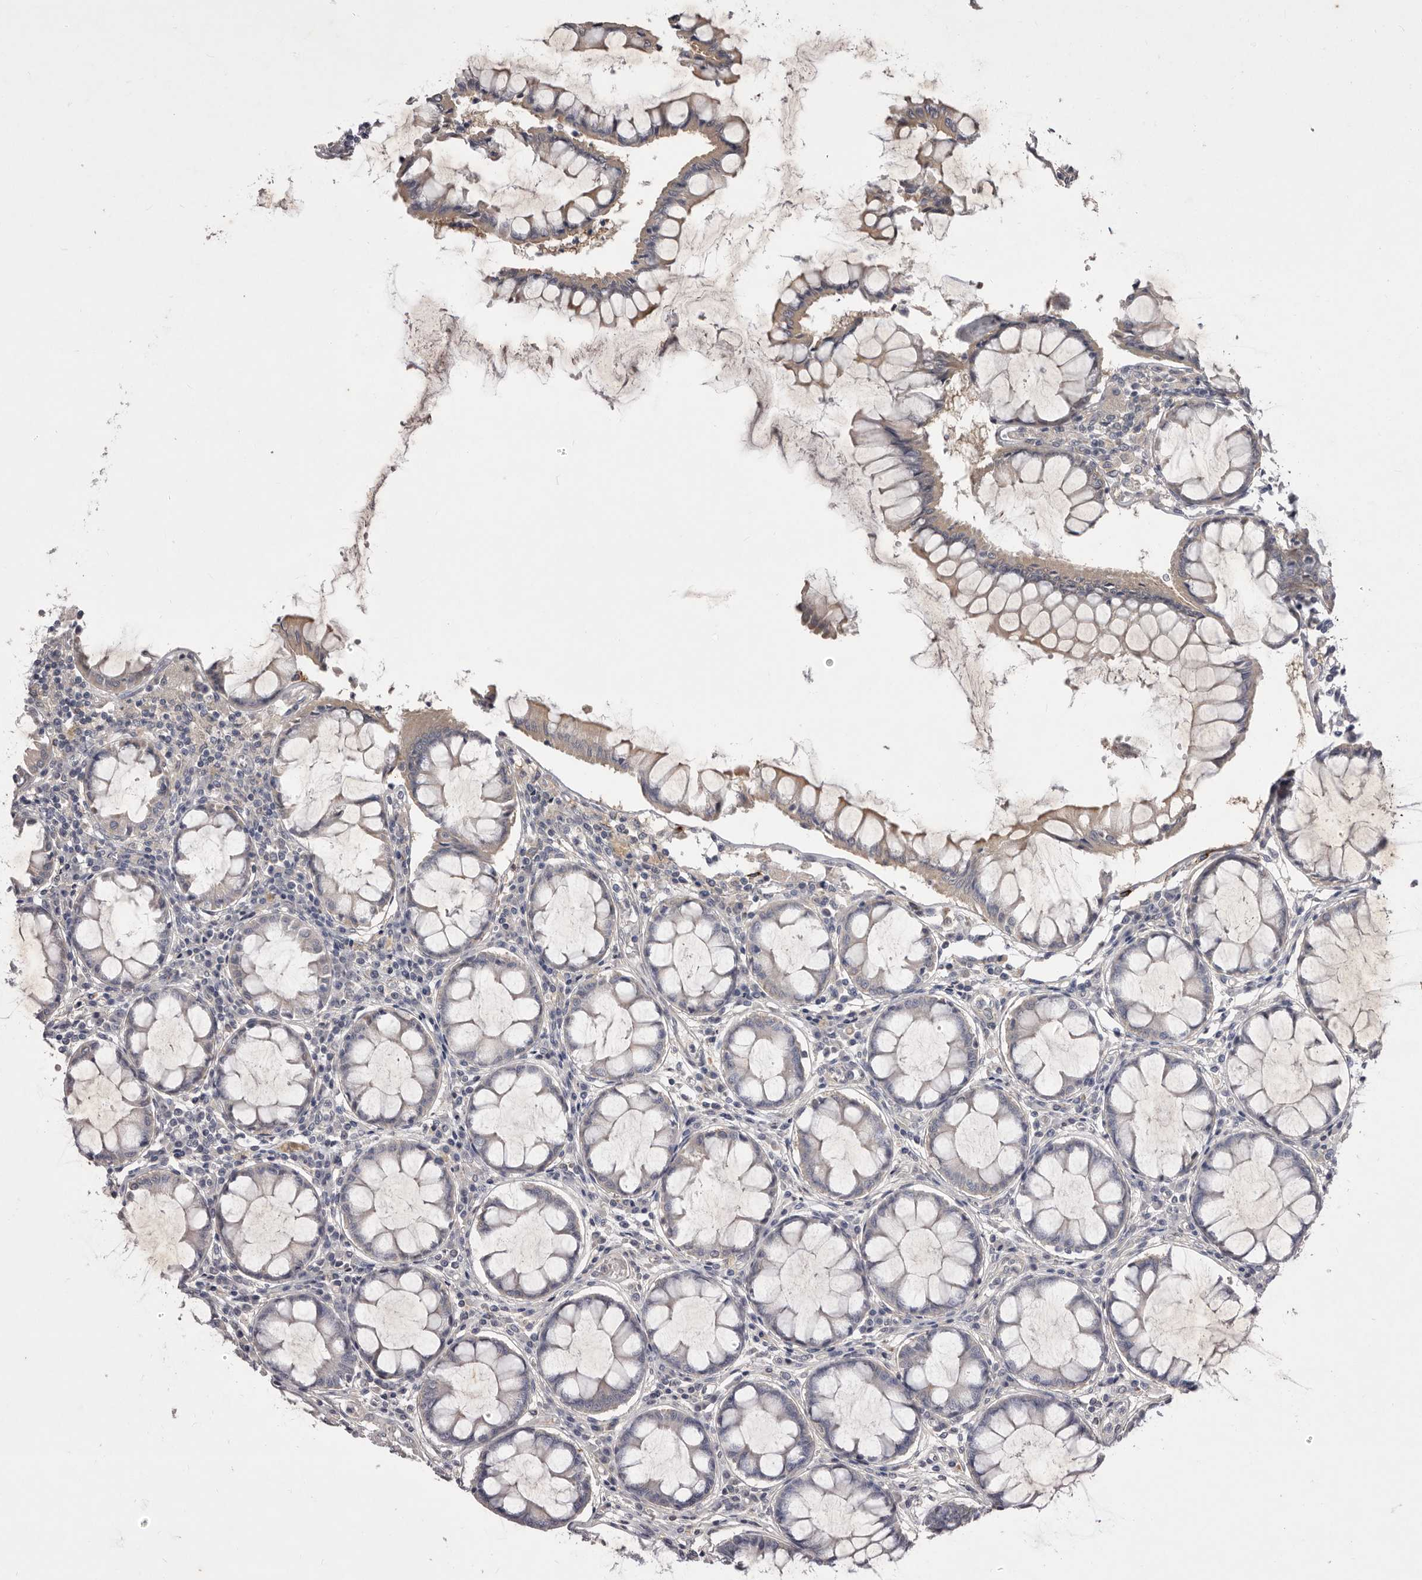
{"staining": {"intensity": "negative", "quantity": "none", "location": "none"}, "tissue": "colorectal cancer", "cell_type": "Tumor cells", "image_type": "cancer", "snomed": [{"axis": "morphology", "description": "Adenocarcinoma, NOS"}, {"axis": "topography", "description": "Rectum"}], "caption": "Colorectal adenocarcinoma stained for a protein using IHC reveals no positivity tumor cells.", "gene": "PNRC1", "patient": {"sex": "male", "age": 84}}